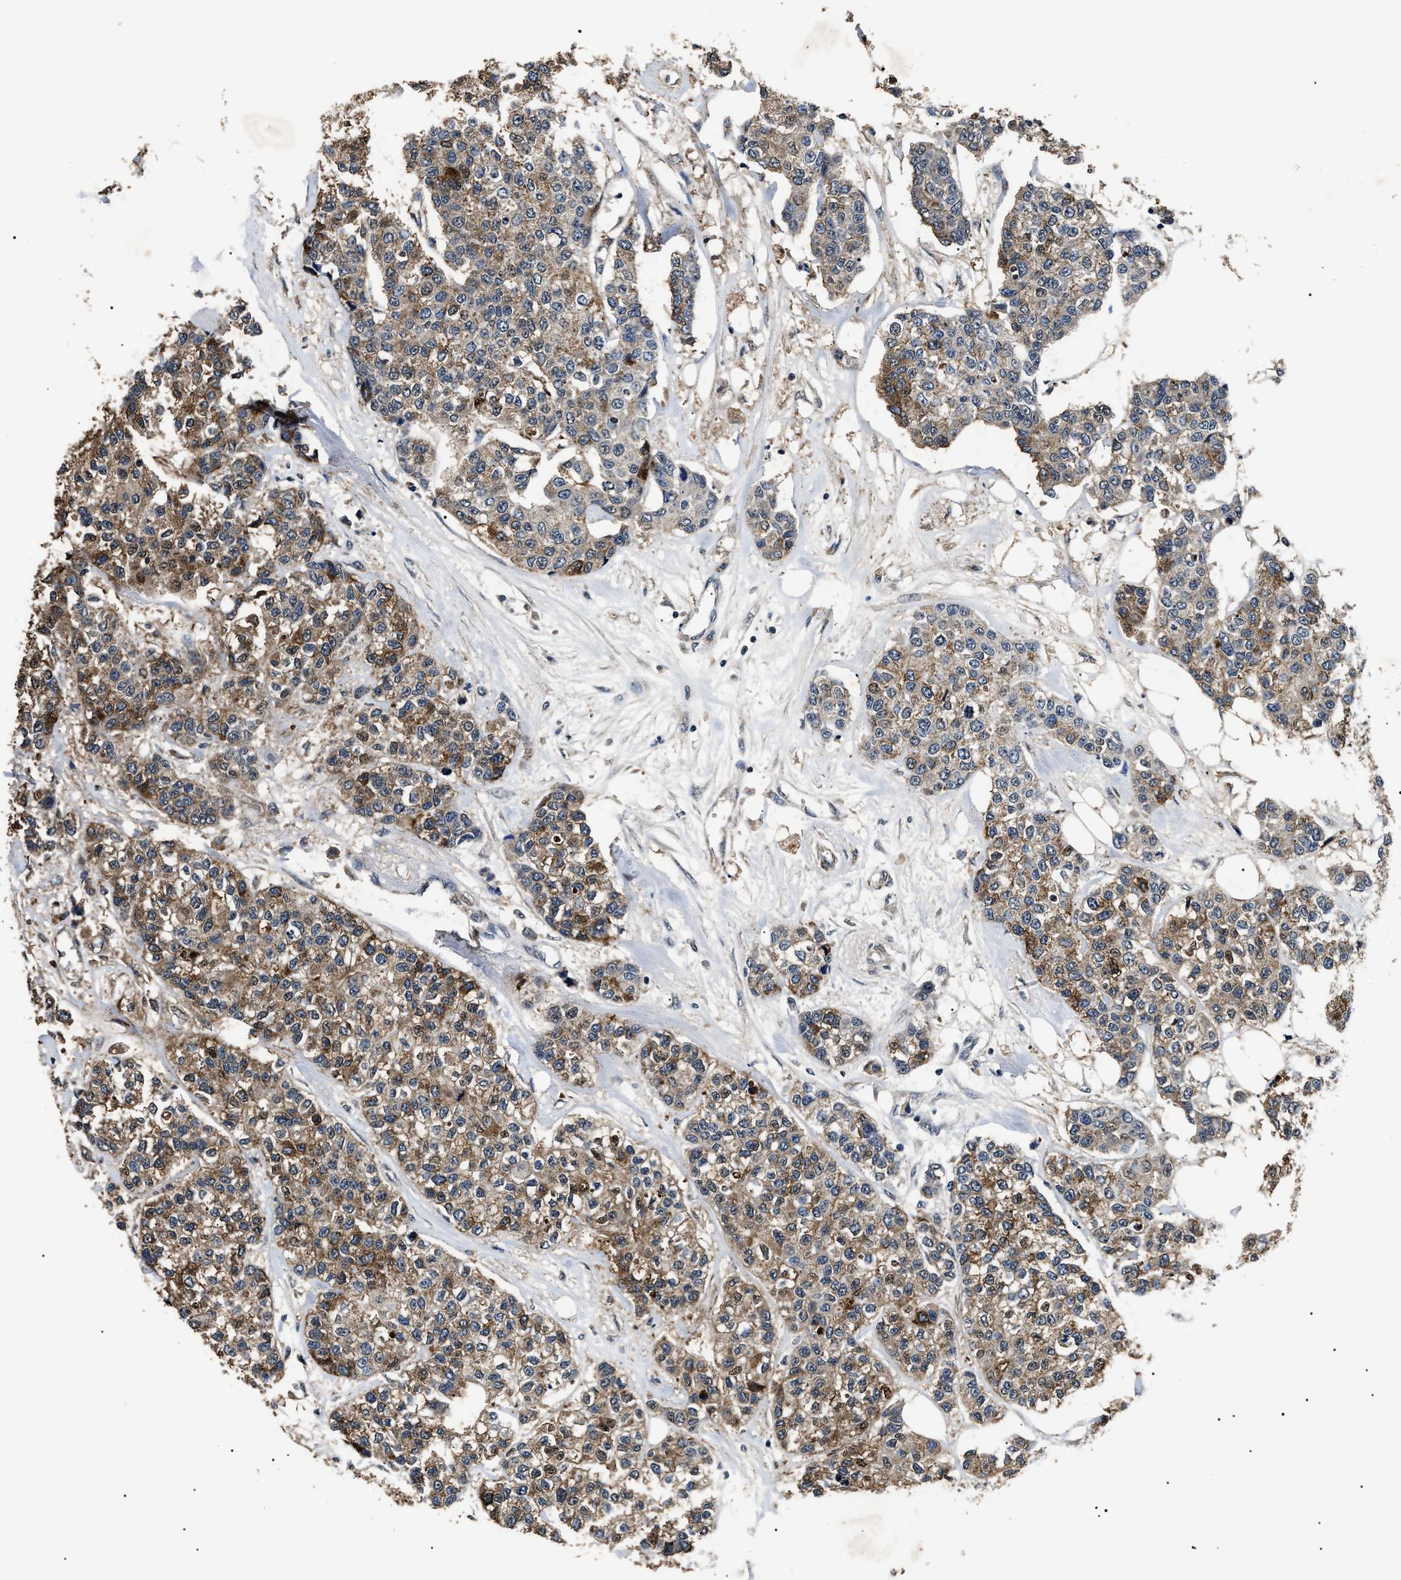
{"staining": {"intensity": "moderate", "quantity": ">75%", "location": "cytoplasmic/membranous"}, "tissue": "breast cancer", "cell_type": "Tumor cells", "image_type": "cancer", "snomed": [{"axis": "morphology", "description": "Duct carcinoma"}, {"axis": "topography", "description": "Breast"}], "caption": "This is a photomicrograph of IHC staining of breast cancer (infiltrating ductal carcinoma), which shows moderate staining in the cytoplasmic/membranous of tumor cells.", "gene": "ANP32E", "patient": {"sex": "female", "age": 51}}